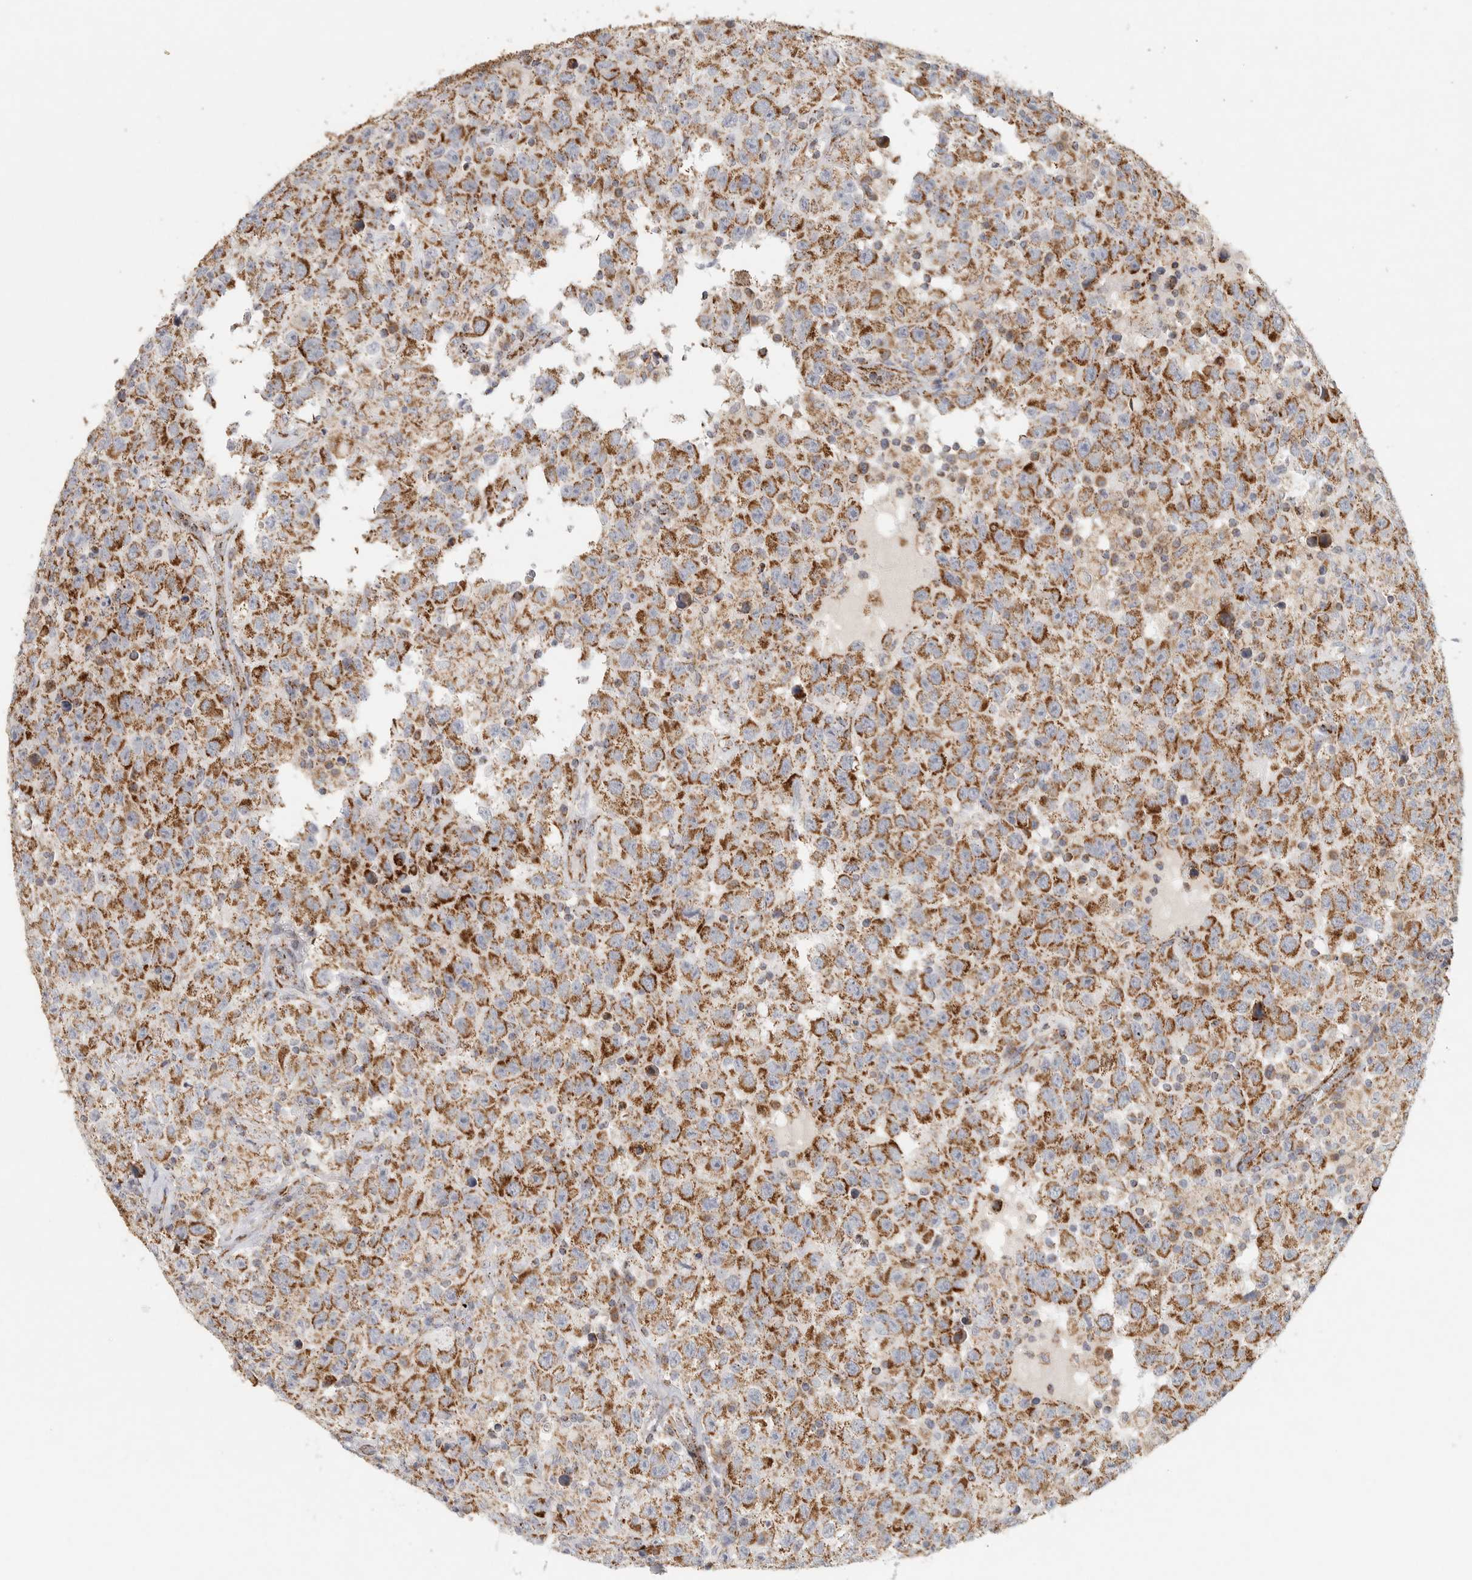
{"staining": {"intensity": "strong", "quantity": ">75%", "location": "cytoplasmic/membranous"}, "tissue": "testis cancer", "cell_type": "Tumor cells", "image_type": "cancer", "snomed": [{"axis": "morphology", "description": "Seminoma, NOS"}, {"axis": "topography", "description": "Testis"}], "caption": "This histopathology image exhibits immunohistochemistry (IHC) staining of testis cancer, with high strong cytoplasmic/membranous staining in approximately >75% of tumor cells.", "gene": "SLC25A26", "patient": {"sex": "male", "age": 41}}